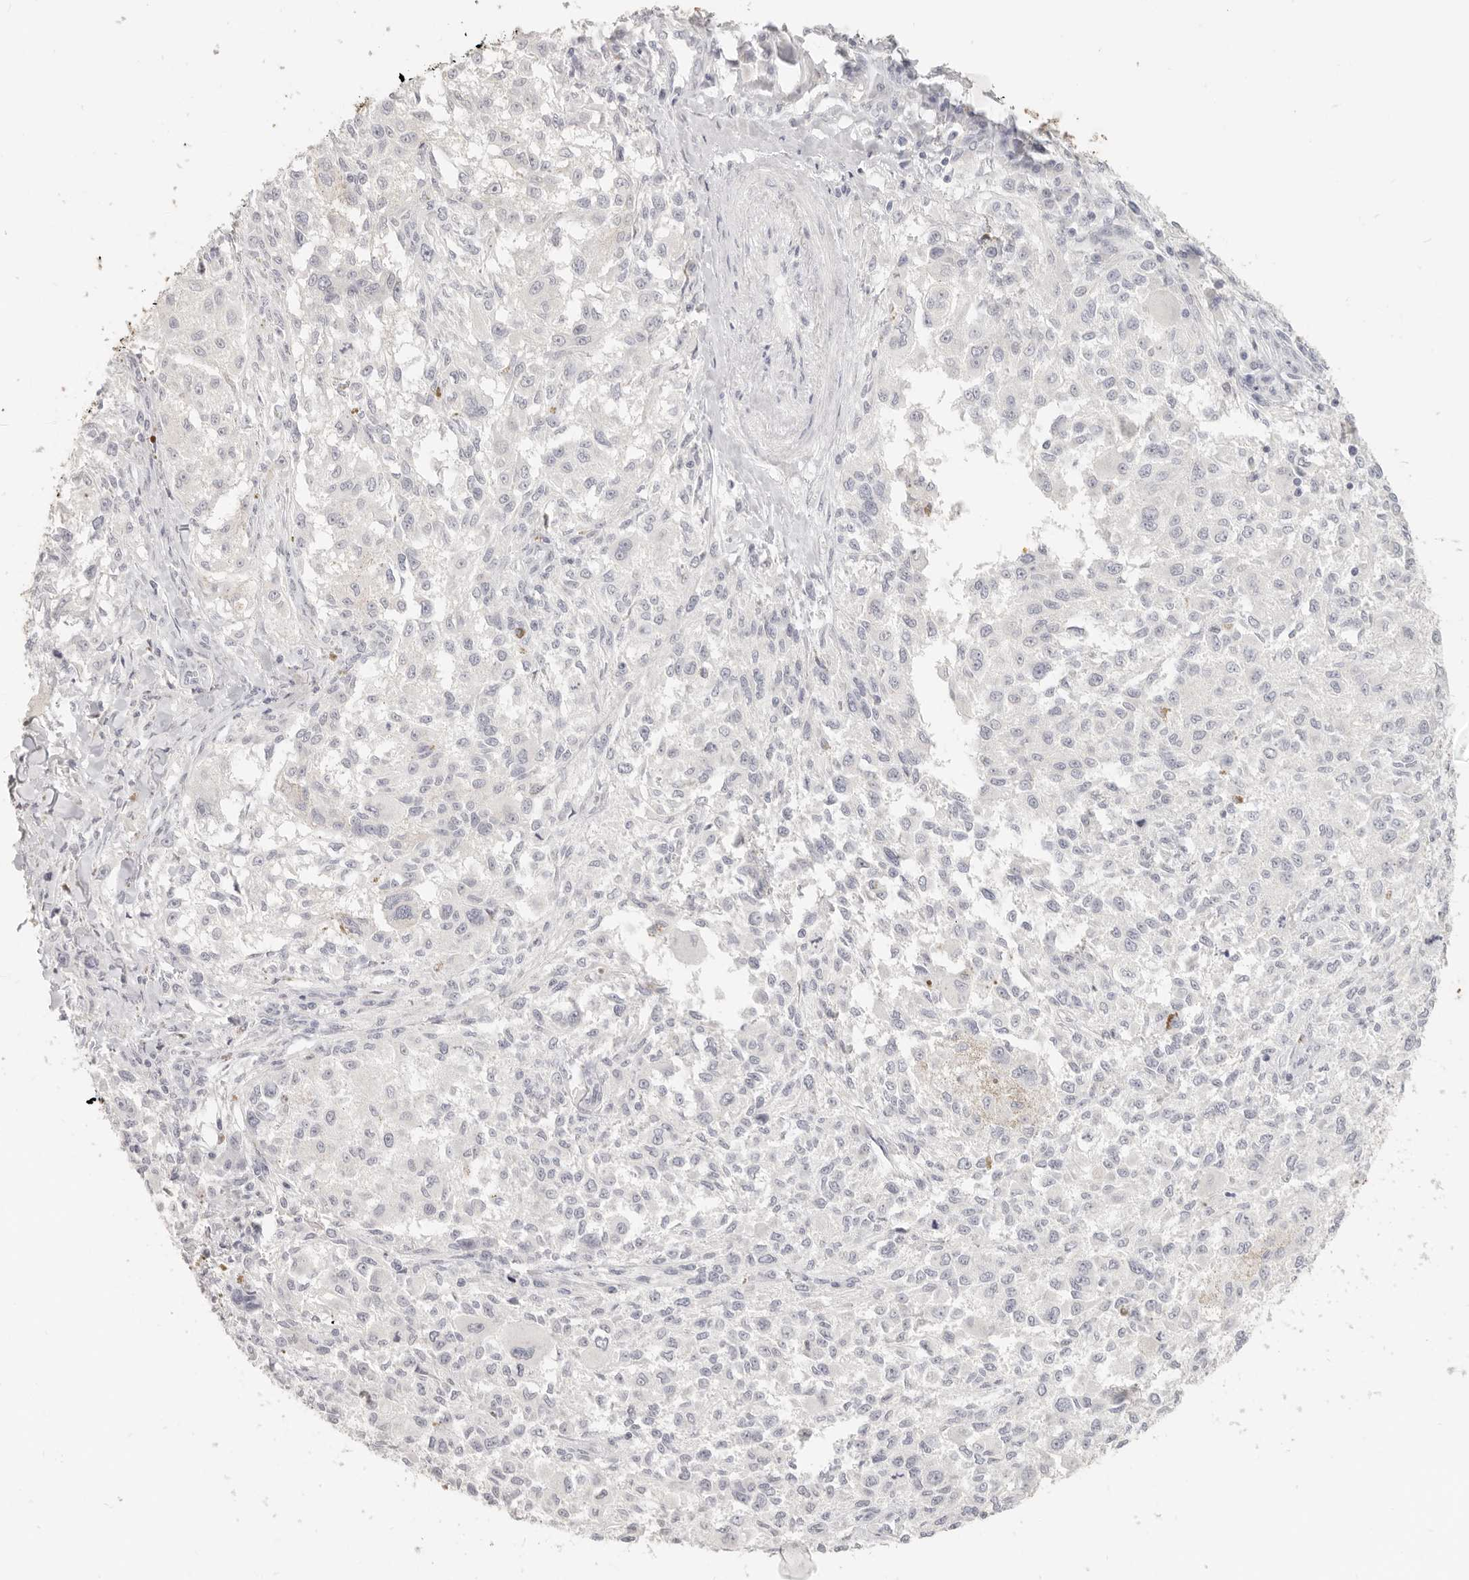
{"staining": {"intensity": "negative", "quantity": "none", "location": "none"}, "tissue": "melanoma", "cell_type": "Tumor cells", "image_type": "cancer", "snomed": [{"axis": "morphology", "description": "Necrosis, NOS"}, {"axis": "morphology", "description": "Malignant melanoma, NOS"}, {"axis": "topography", "description": "Skin"}], "caption": "Immunohistochemistry of malignant melanoma reveals no positivity in tumor cells.", "gene": "EPCAM", "patient": {"sex": "female", "age": 87}}